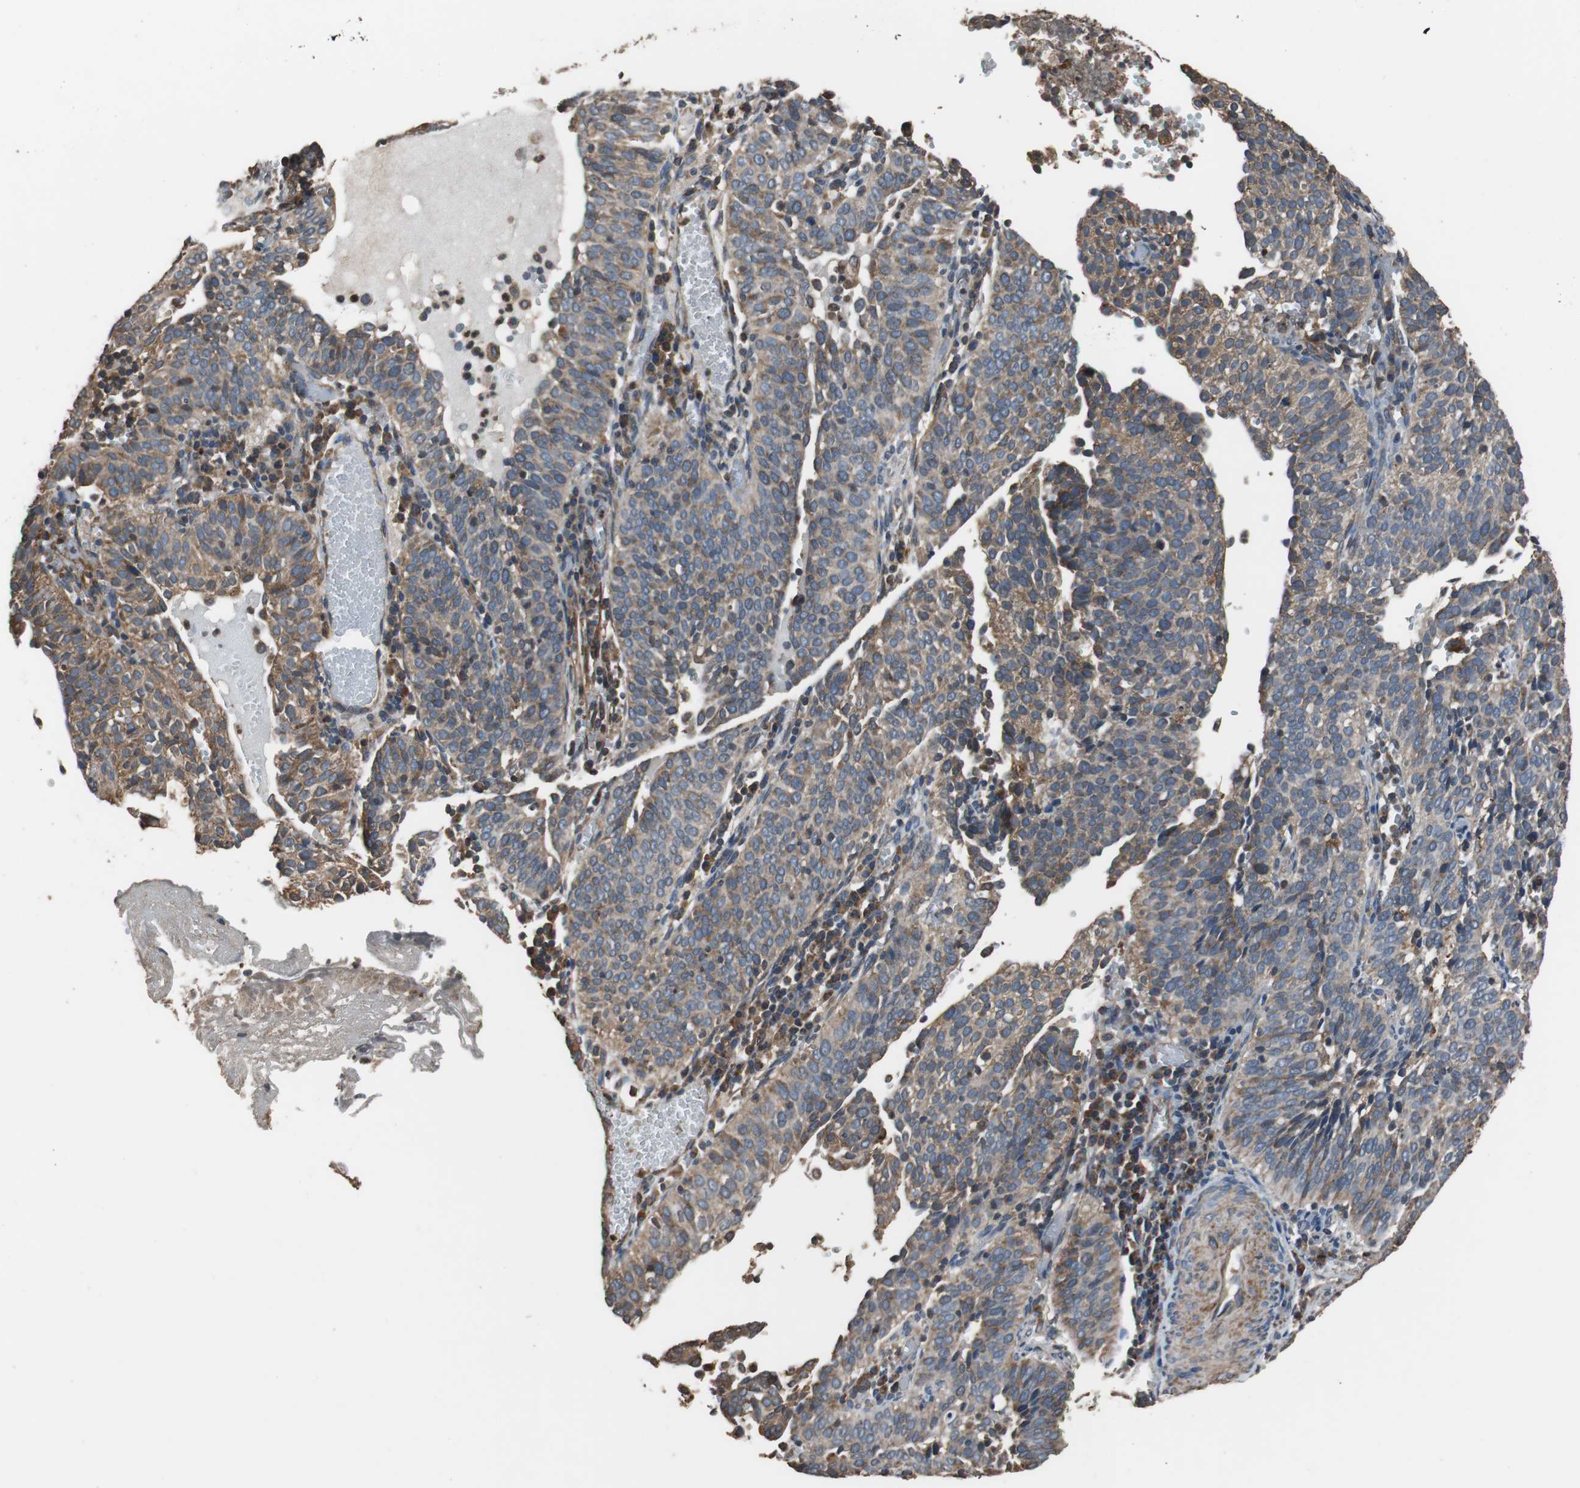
{"staining": {"intensity": "moderate", "quantity": ">75%", "location": "cytoplasmic/membranous"}, "tissue": "cervical cancer", "cell_type": "Tumor cells", "image_type": "cancer", "snomed": [{"axis": "morphology", "description": "Squamous cell carcinoma, NOS"}, {"axis": "topography", "description": "Cervix"}], "caption": "Protein staining of squamous cell carcinoma (cervical) tissue exhibits moderate cytoplasmic/membranous staining in about >75% of tumor cells. (IHC, brightfield microscopy, high magnification).", "gene": "PITRM1", "patient": {"sex": "female", "age": 39}}